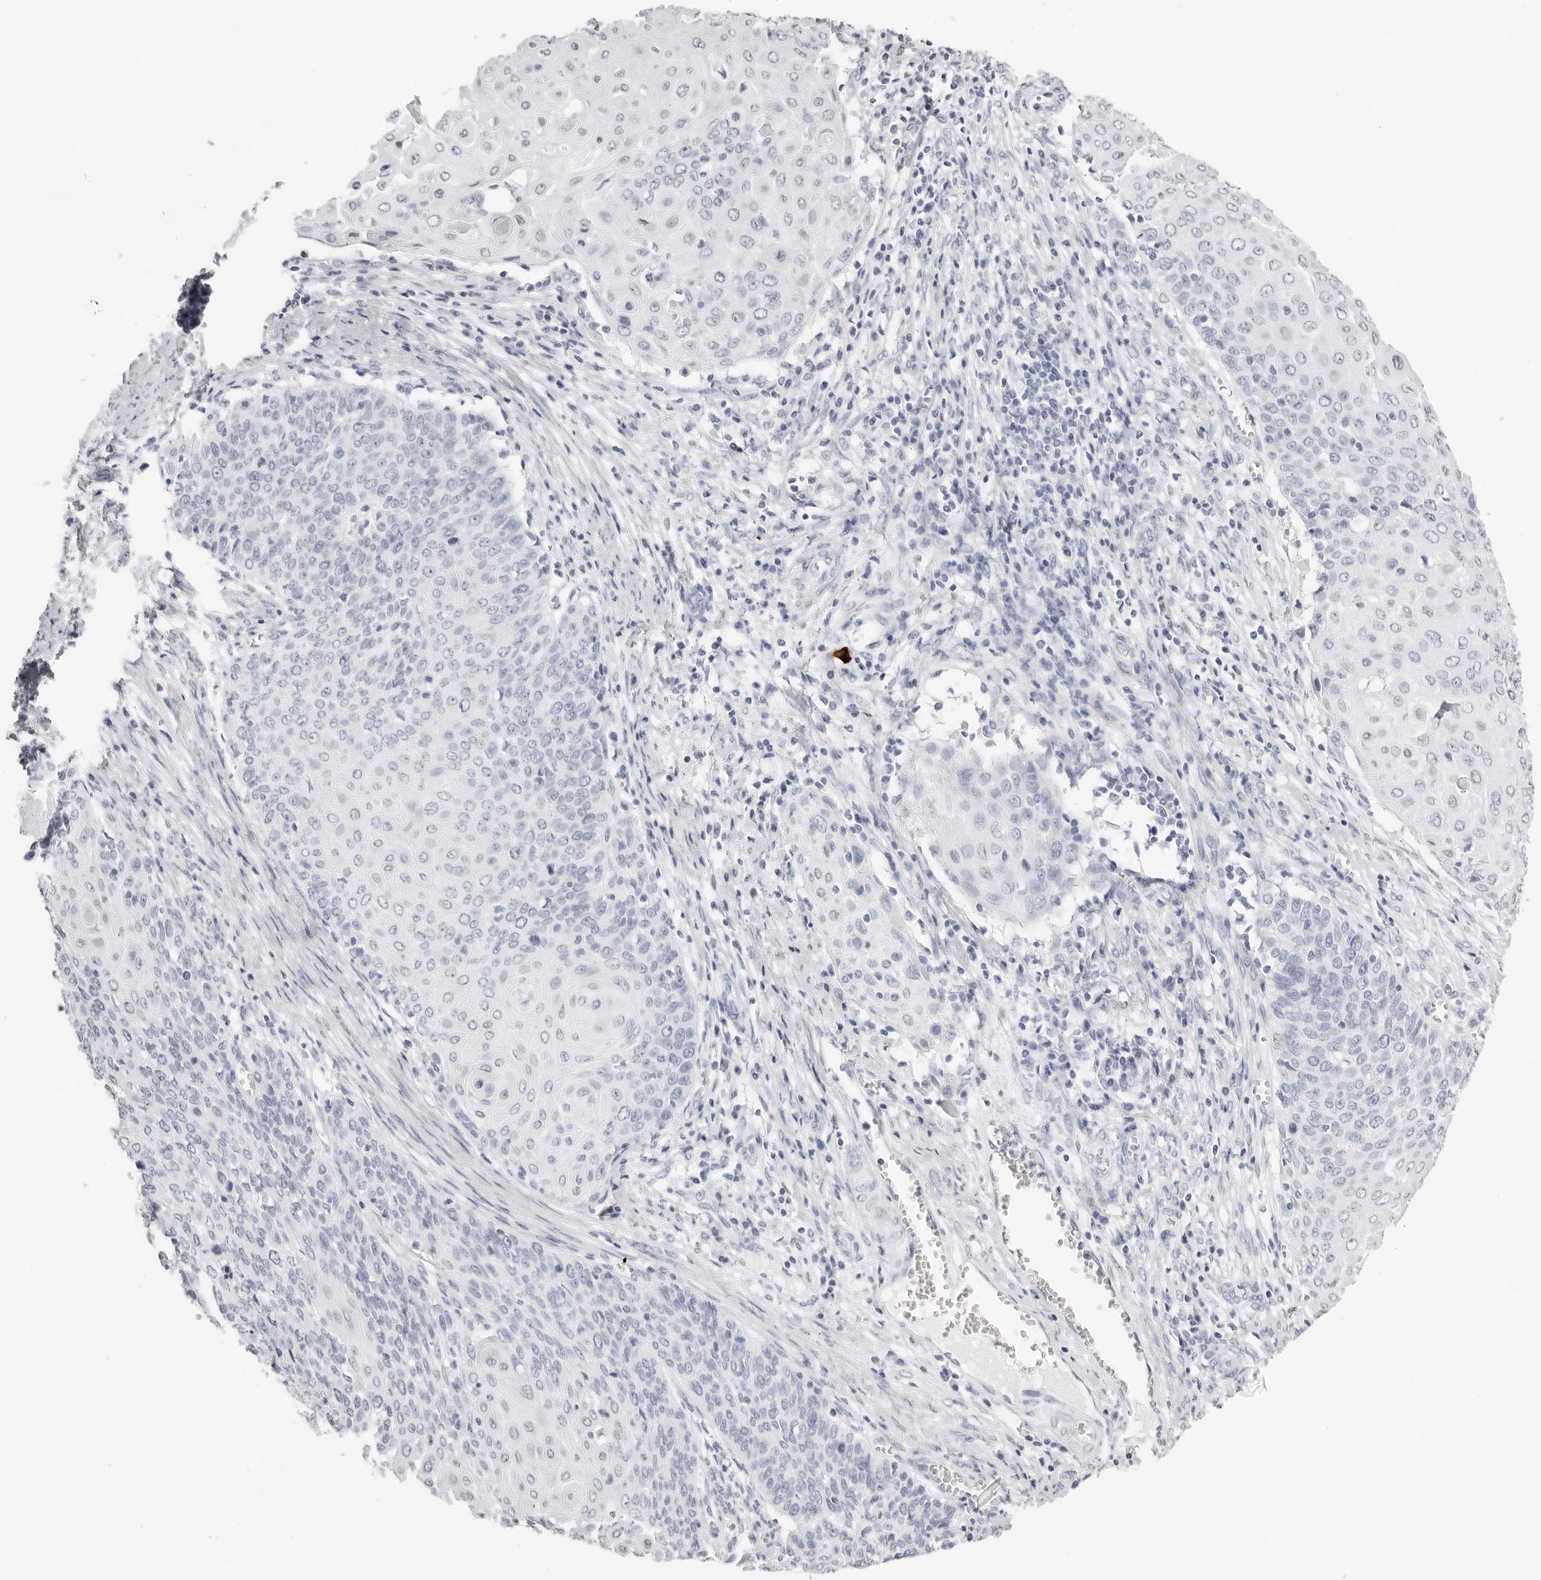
{"staining": {"intensity": "negative", "quantity": "none", "location": "none"}, "tissue": "cervical cancer", "cell_type": "Tumor cells", "image_type": "cancer", "snomed": [{"axis": "morphology", "description": "Squamous cell carcinoma, NOS"}, {"axis": "topography", "description": "Cervix"}], "caption": "Immunohistochemistry (IHC) of cervical cancer shows no positivity in tumor cells. (DAB (3,3'-diaminobenzidine) immunohistochemistry visualized using brightfield microscopy, high magnification).", "gene": "RHO", "patient": {"sex": "female", "age": 39}}